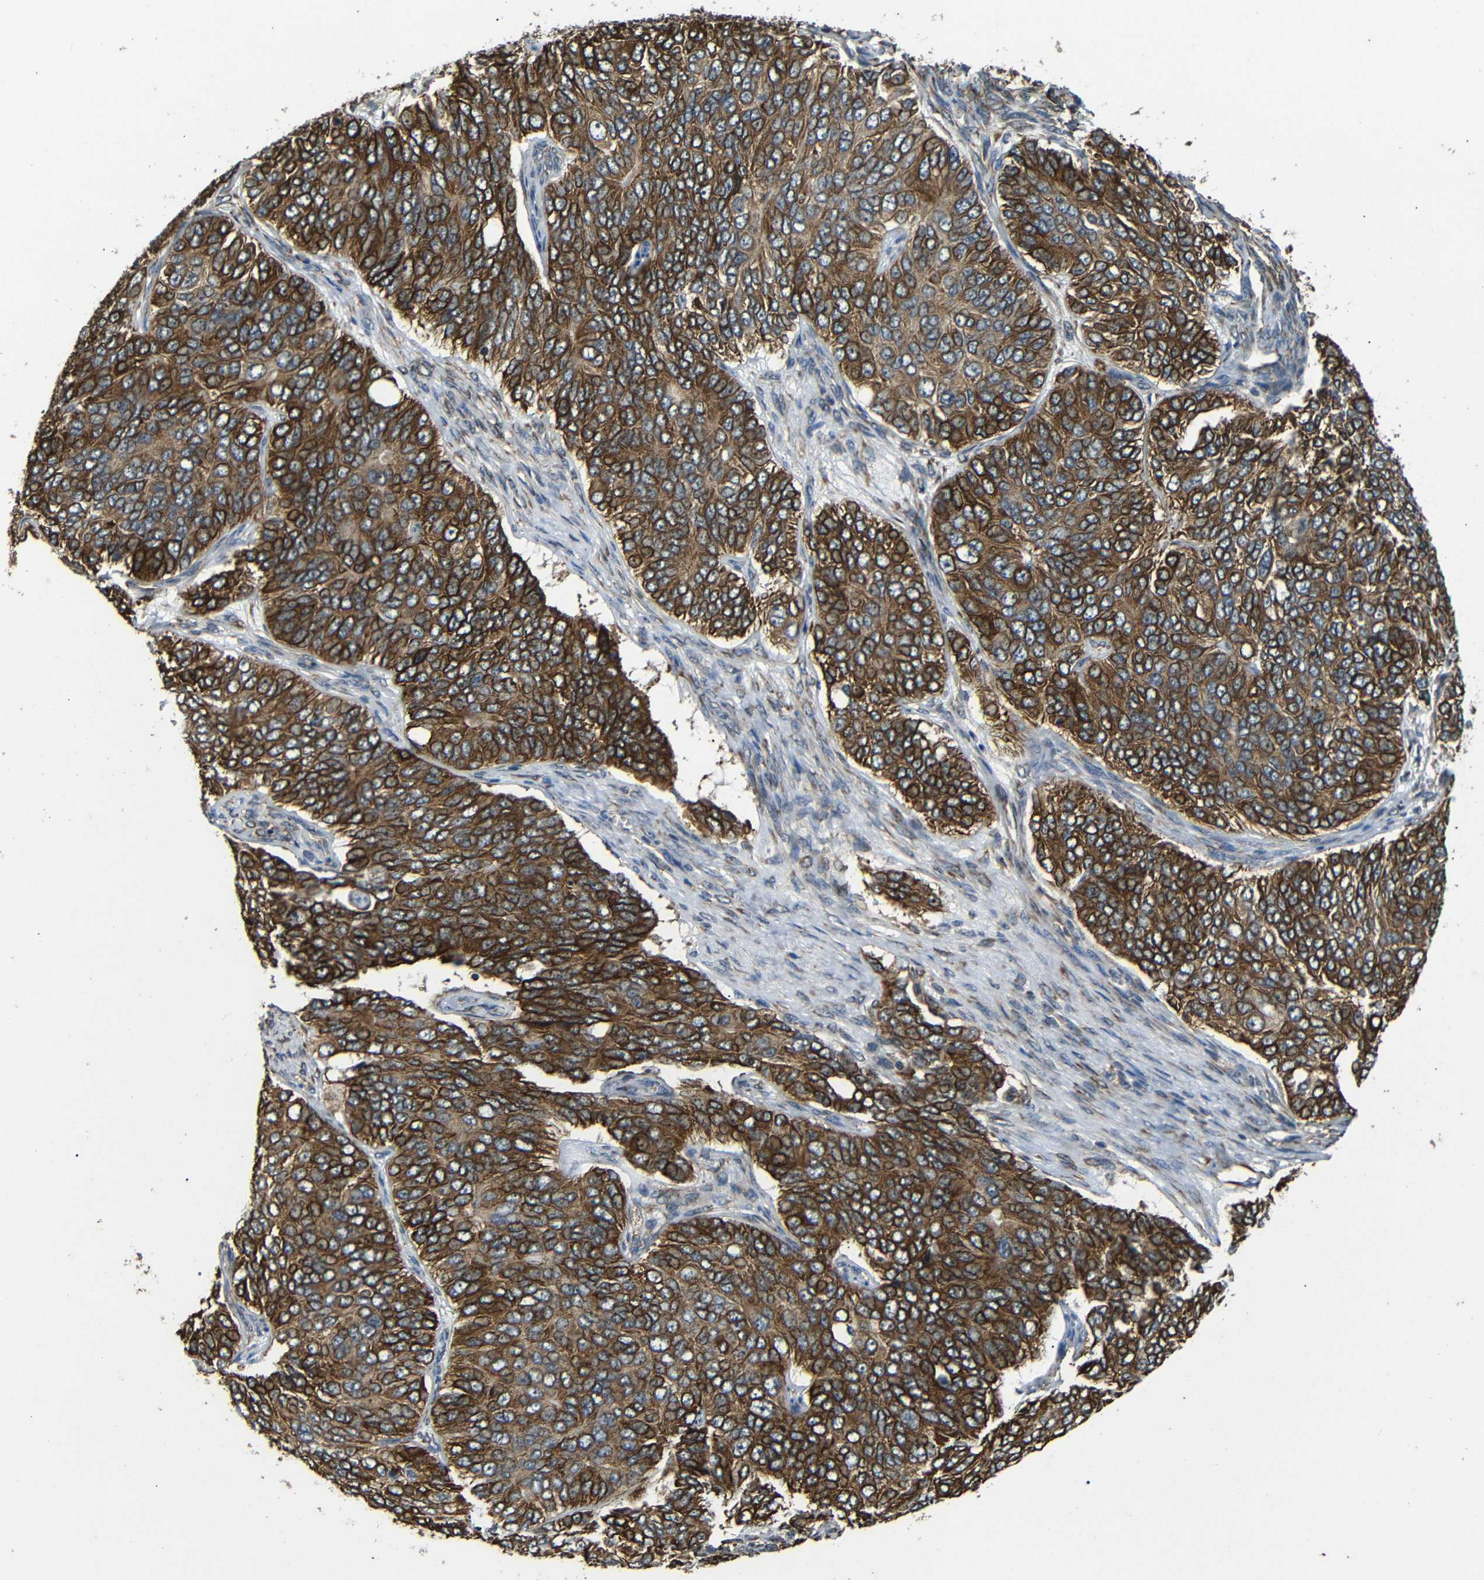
{"staining": {"intensity": "strong", "quantity": ">75%", "location": "cytoplasmic/membranous"}, "tissue": "ovarian cancer", "cell_type": "Tumor cells", "image_type": "cancer", "snomed": [{"axis": "morphology", "description": "Carcinoma, endometroid"}, {"axis": "topography", "description": "Ovary"}], "caption": "Protein expression analysis of ovarian cancer (endometroid carcinoma) reveals strong cytoplasmic/membranous staining in approximately >75% of tumor cells.", "gene": "TRPC1", "patient": {"sex": "female", "age": 51}}